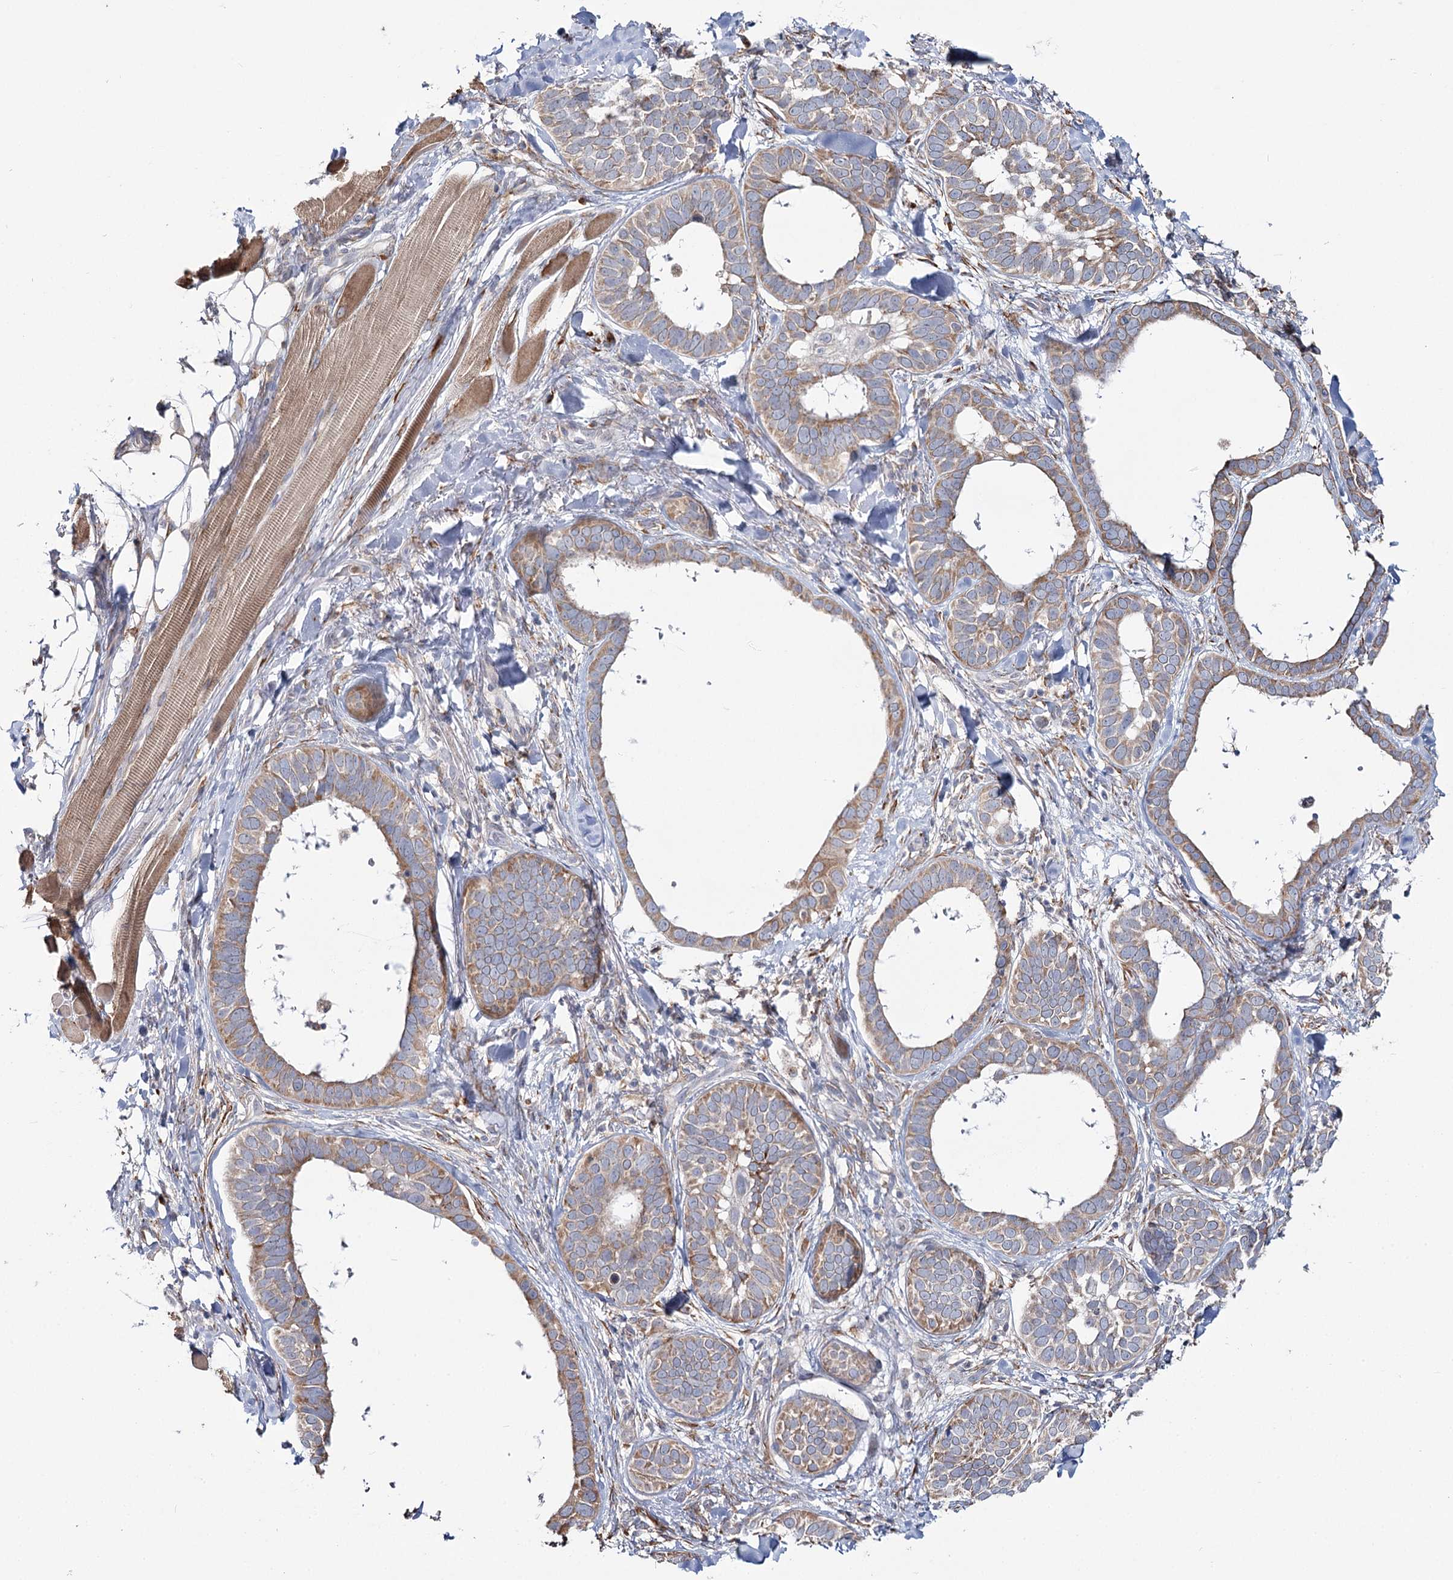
{"staining": {"intensity": "moderate", "quantity": ">75%", "location": "cytoplasmic/membranous"}, "tissue": "skin cancer", "cell_type": "Tumor cells", "image_type": "cancer", "snomed": [{"axis": "morphology", "description": "Basal cell carcinoma"}, {"axis": "topography", "description": "Skin"}], "caption": "High-magnification brightfield microscopy of skin basal cell carcinoma stained with DAB (brown) and counterstained with hematoxylin (blue). tumor cells exhibit moderate cytoplasmic/membranous positivity is appreciated in approximately>75% of cells. (DAB IHC, brown staining for protein, blue staining for nuclei).", "gene": "ZCCHC9", "patient": {"sex": "male", "age": 62}}